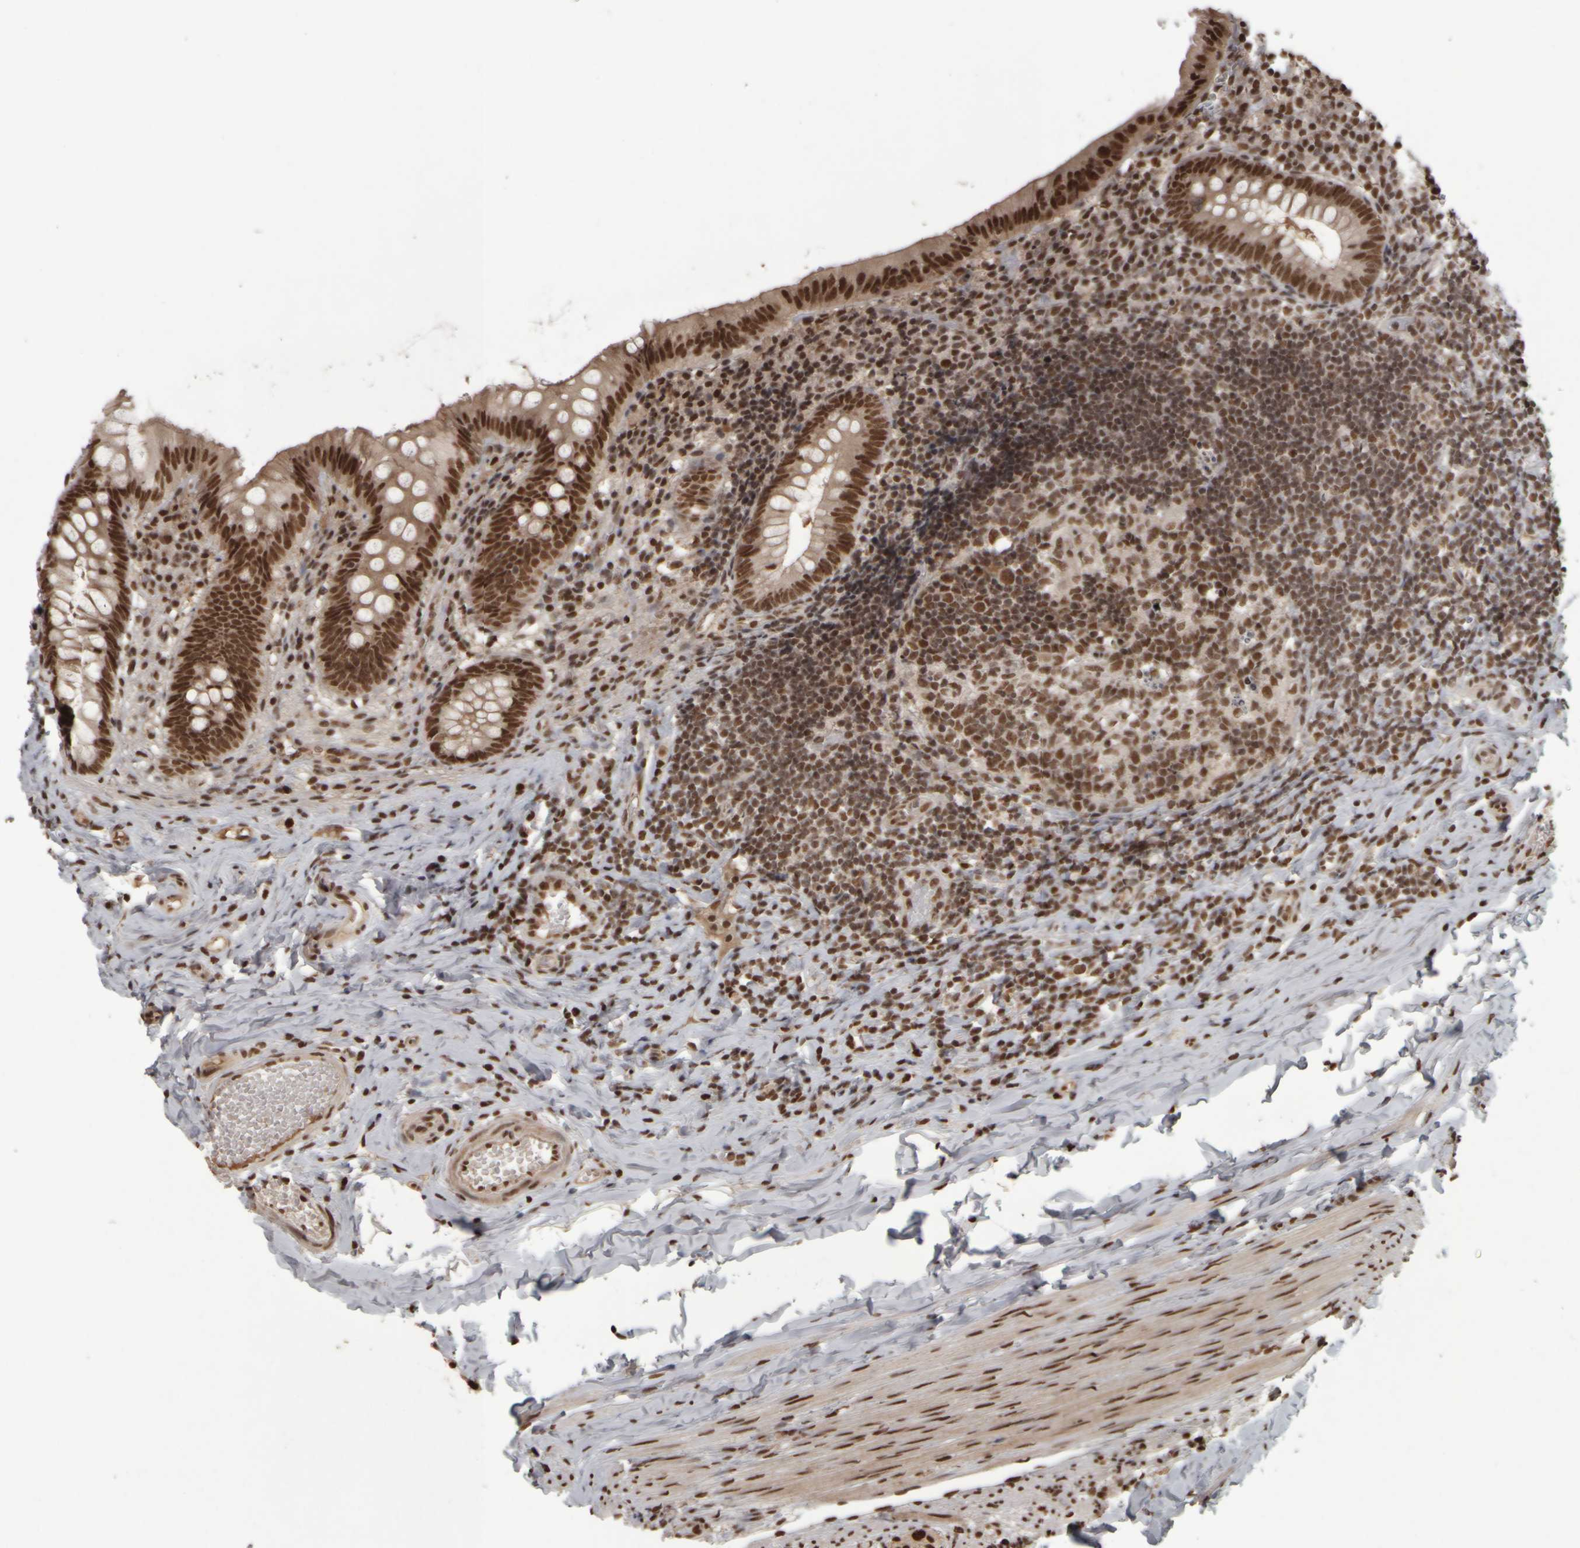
{"staining": {"intensity": "strong", "quantity": ">75%", "location": "nuclear"}, "tissue": "appendix", "cell_type": "Glandular cells", "image_type": "normal", "snomed": [{"axis": "morphology", "description": "Normal tissue, NOS"}, {"axis": "topography", "description": "Appendix"}], "caption": "This micrograph demonstrates immunohistochemistry staining of unremarkable human appendix, with high strong nuclear positivity in about >75% of glandular cells.", "gene": "ZFHX4", "patient": {"sex": "male", "age": 8}}